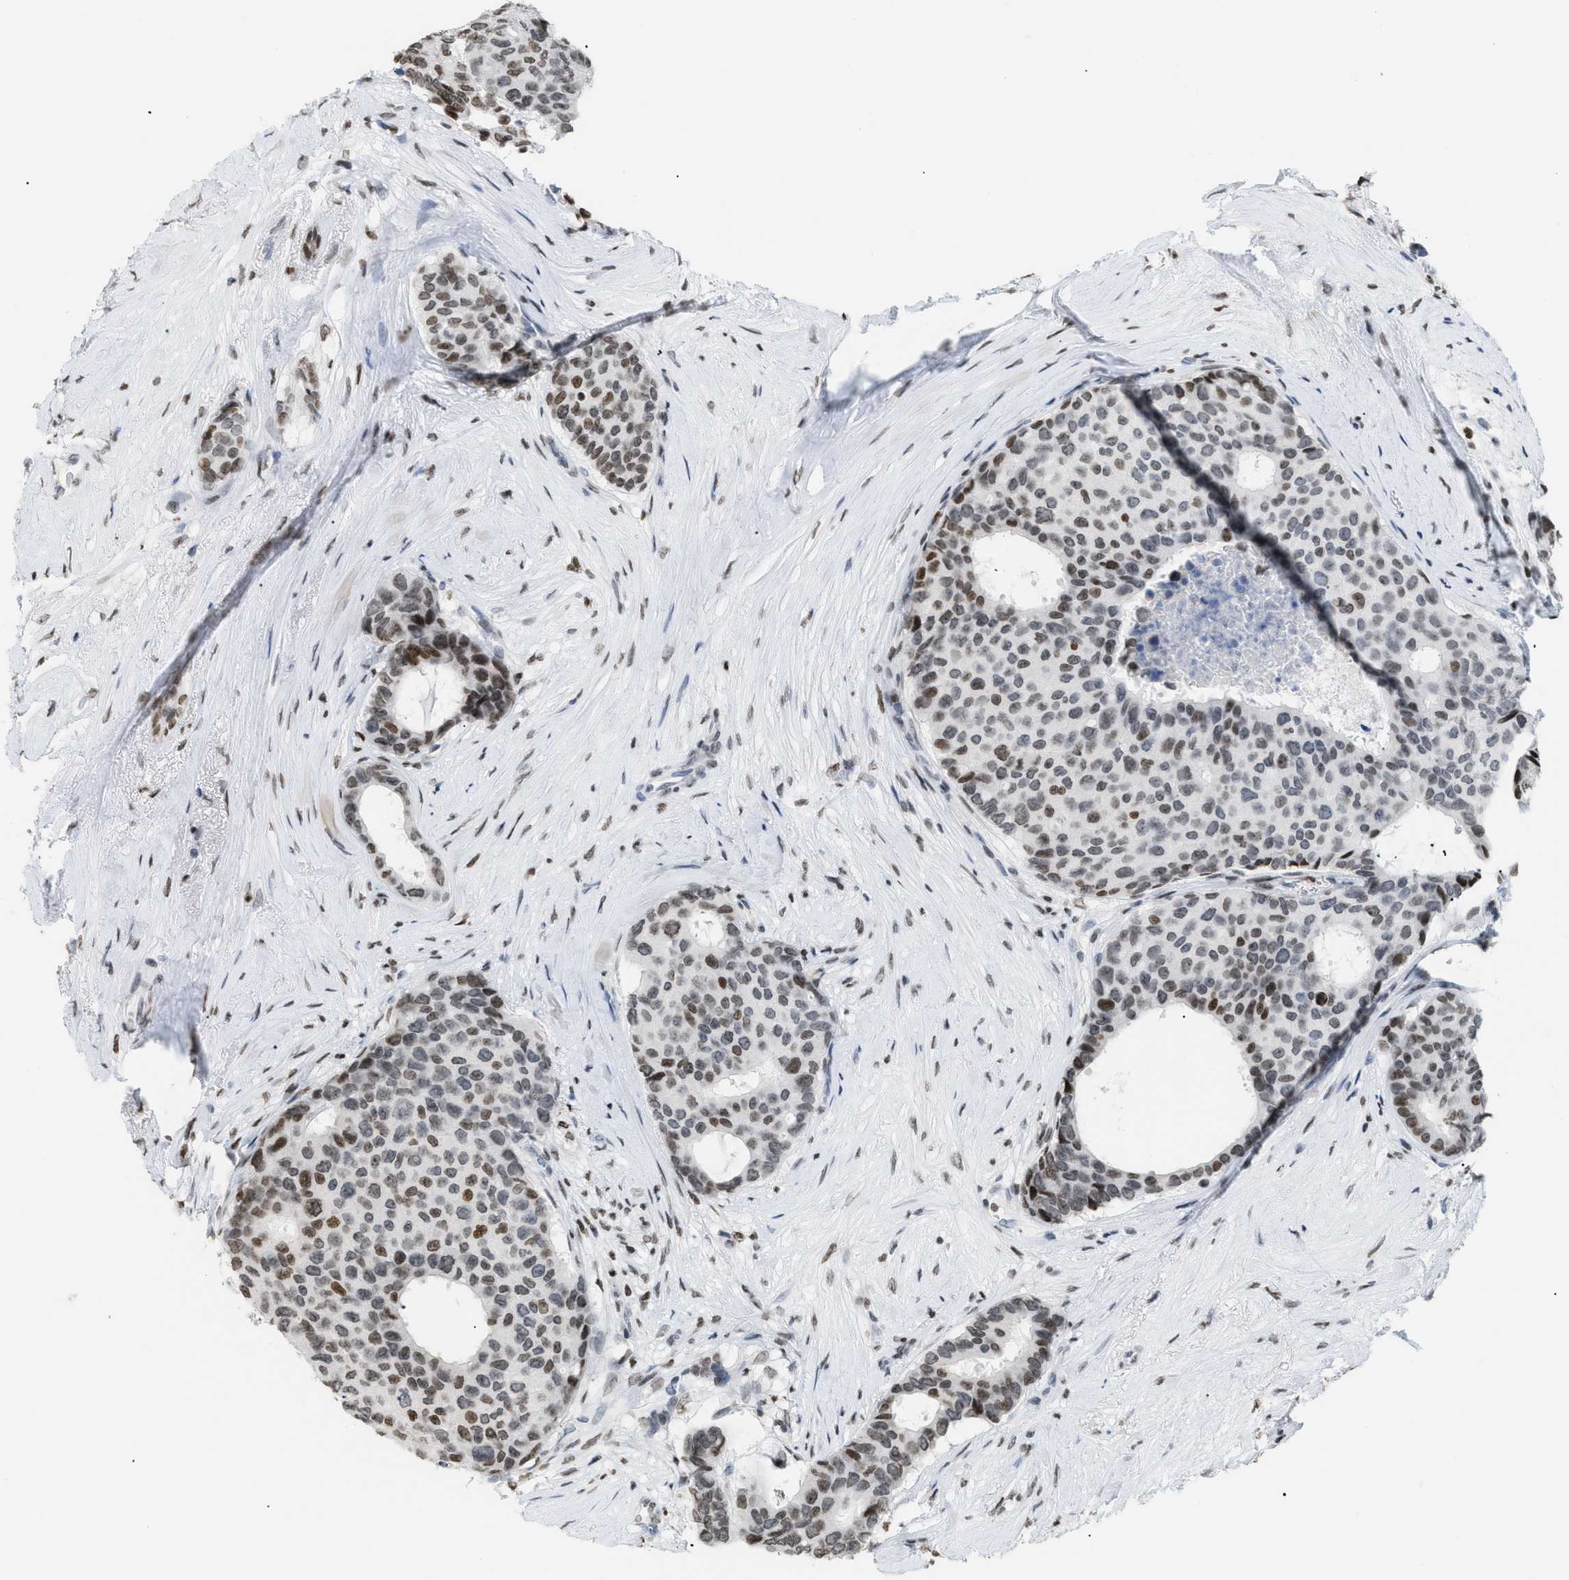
{"staining": {"intensity": "moderate", "quantity": ">75%", "location": "nuclear"}, "tissue": "breast cancer", "cell_type": "Tumor cells", "image_type": "cancer", "snomed": [{"axis": "morphology", "description": "Duct carcinoma"}, {"axis": "topography", "description": "Breast"}], "caption": "IHC (DAB) staining of human intraductal carcinoma (breast) displays moderate nuclear protein staining in about >75% of tumor cells.", "gene": "HMGN2", "patient": {"sex": "female", "age": 75}}